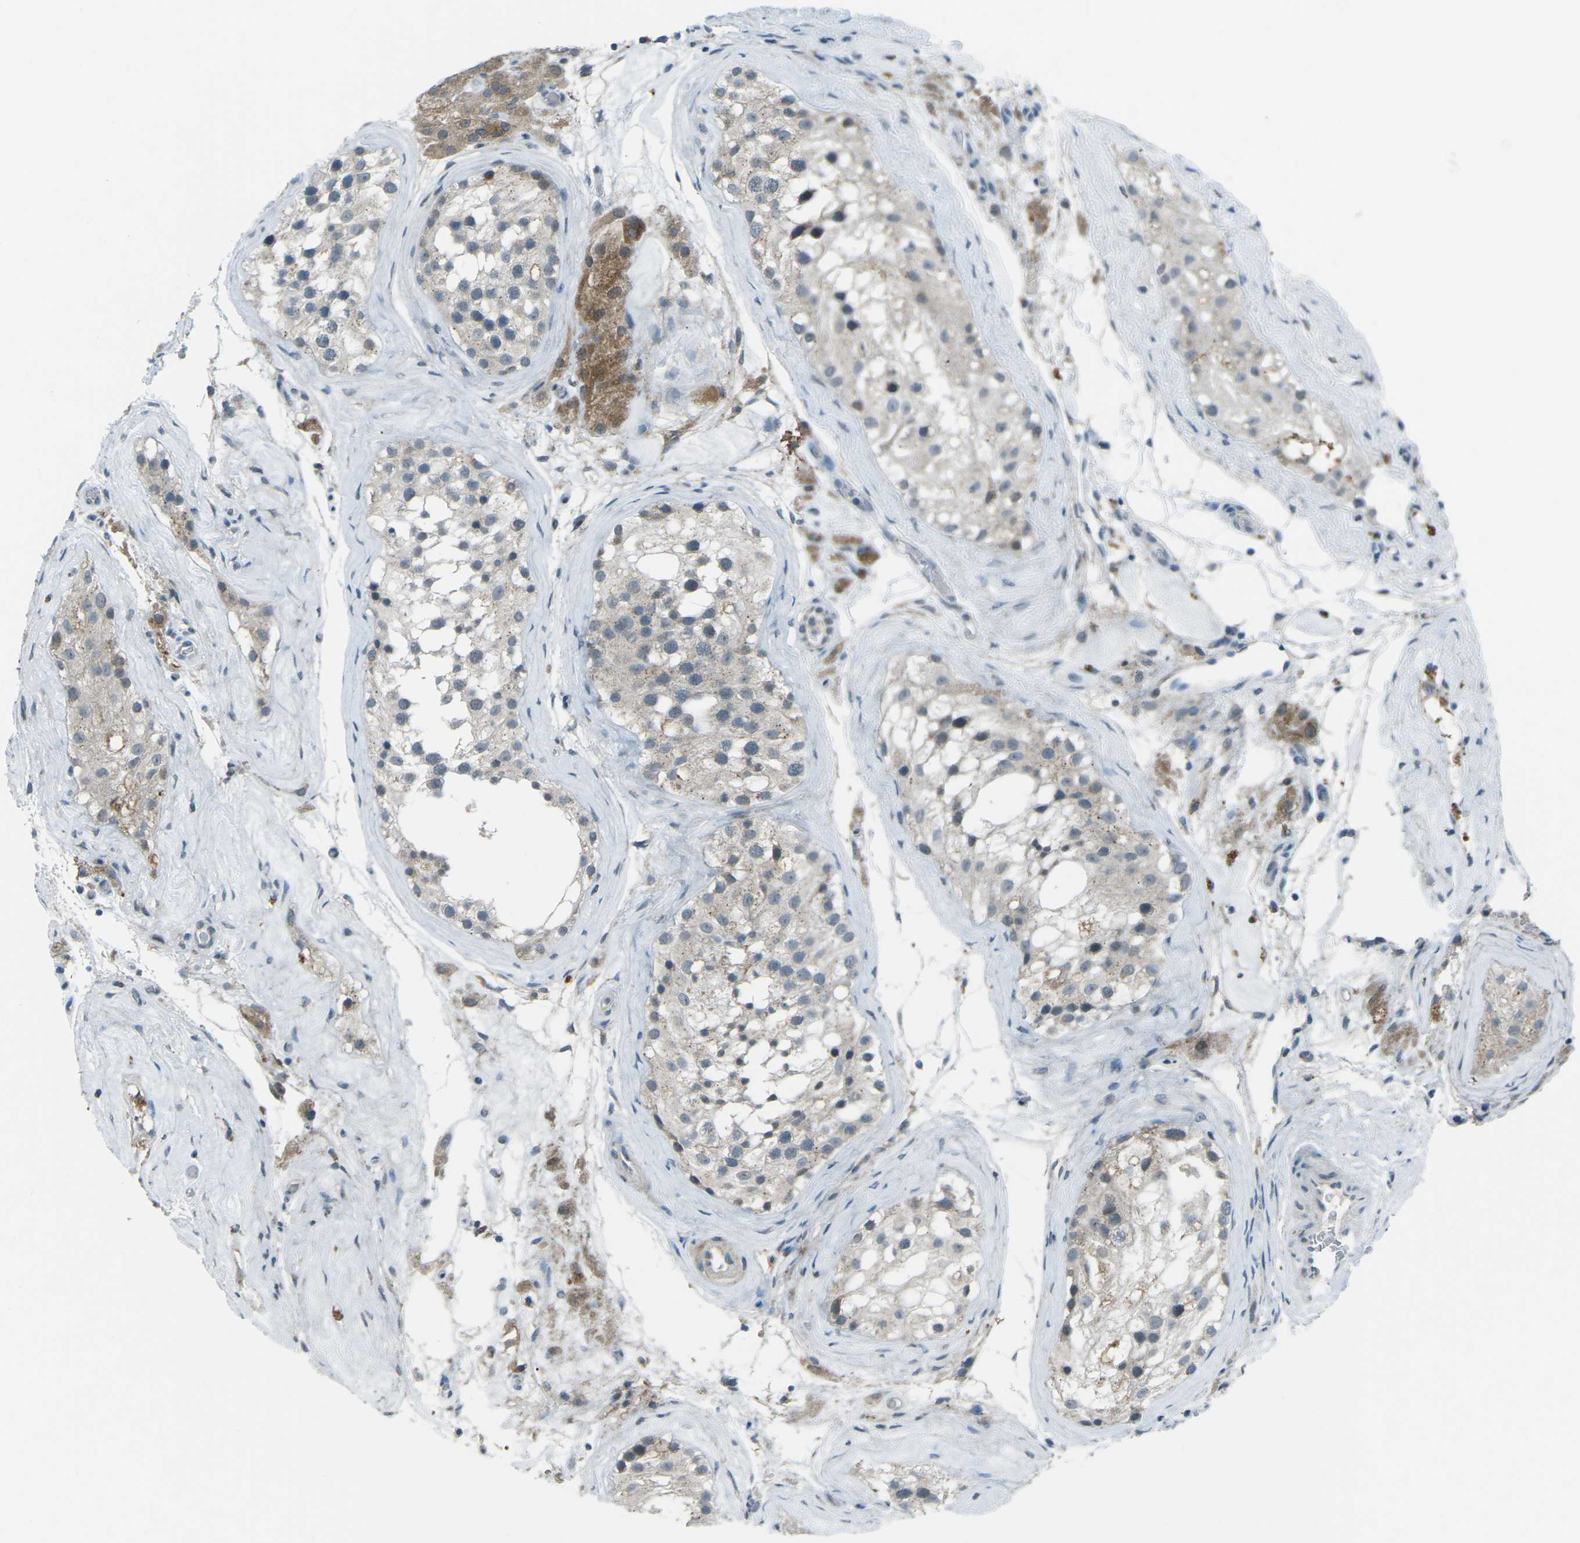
{"staining": {"intensity": "weak", "quantity": "<25%", "location": "cytoplasmic/membranous"}, "tissue": "testis", "cell_type": "Cells in seminiferous ducts", "image_type": "normal", "snomed": [{"axis": "morphology", "description": "Normal tissue, NOS"}, {"axis": "morphology", "description": "Seminoma, NOS"}, {"axis": "topography", "description": "Testis"}], "caption": "High power microscopy photomicrograph of an immunohistochemistry (IHC) photomicrograph of benign testis, revealing no significant expression in cells in seminiferous ducts. The staining was performed using DAB (3,3'-diaminobenzidine) to visualize the protein expression in brown, while the nuclei were stained in blue with hematoxylin (Magnification: 20x).", "gene": "PRKCA", "patient": {"sex": "male", "age": 71}}